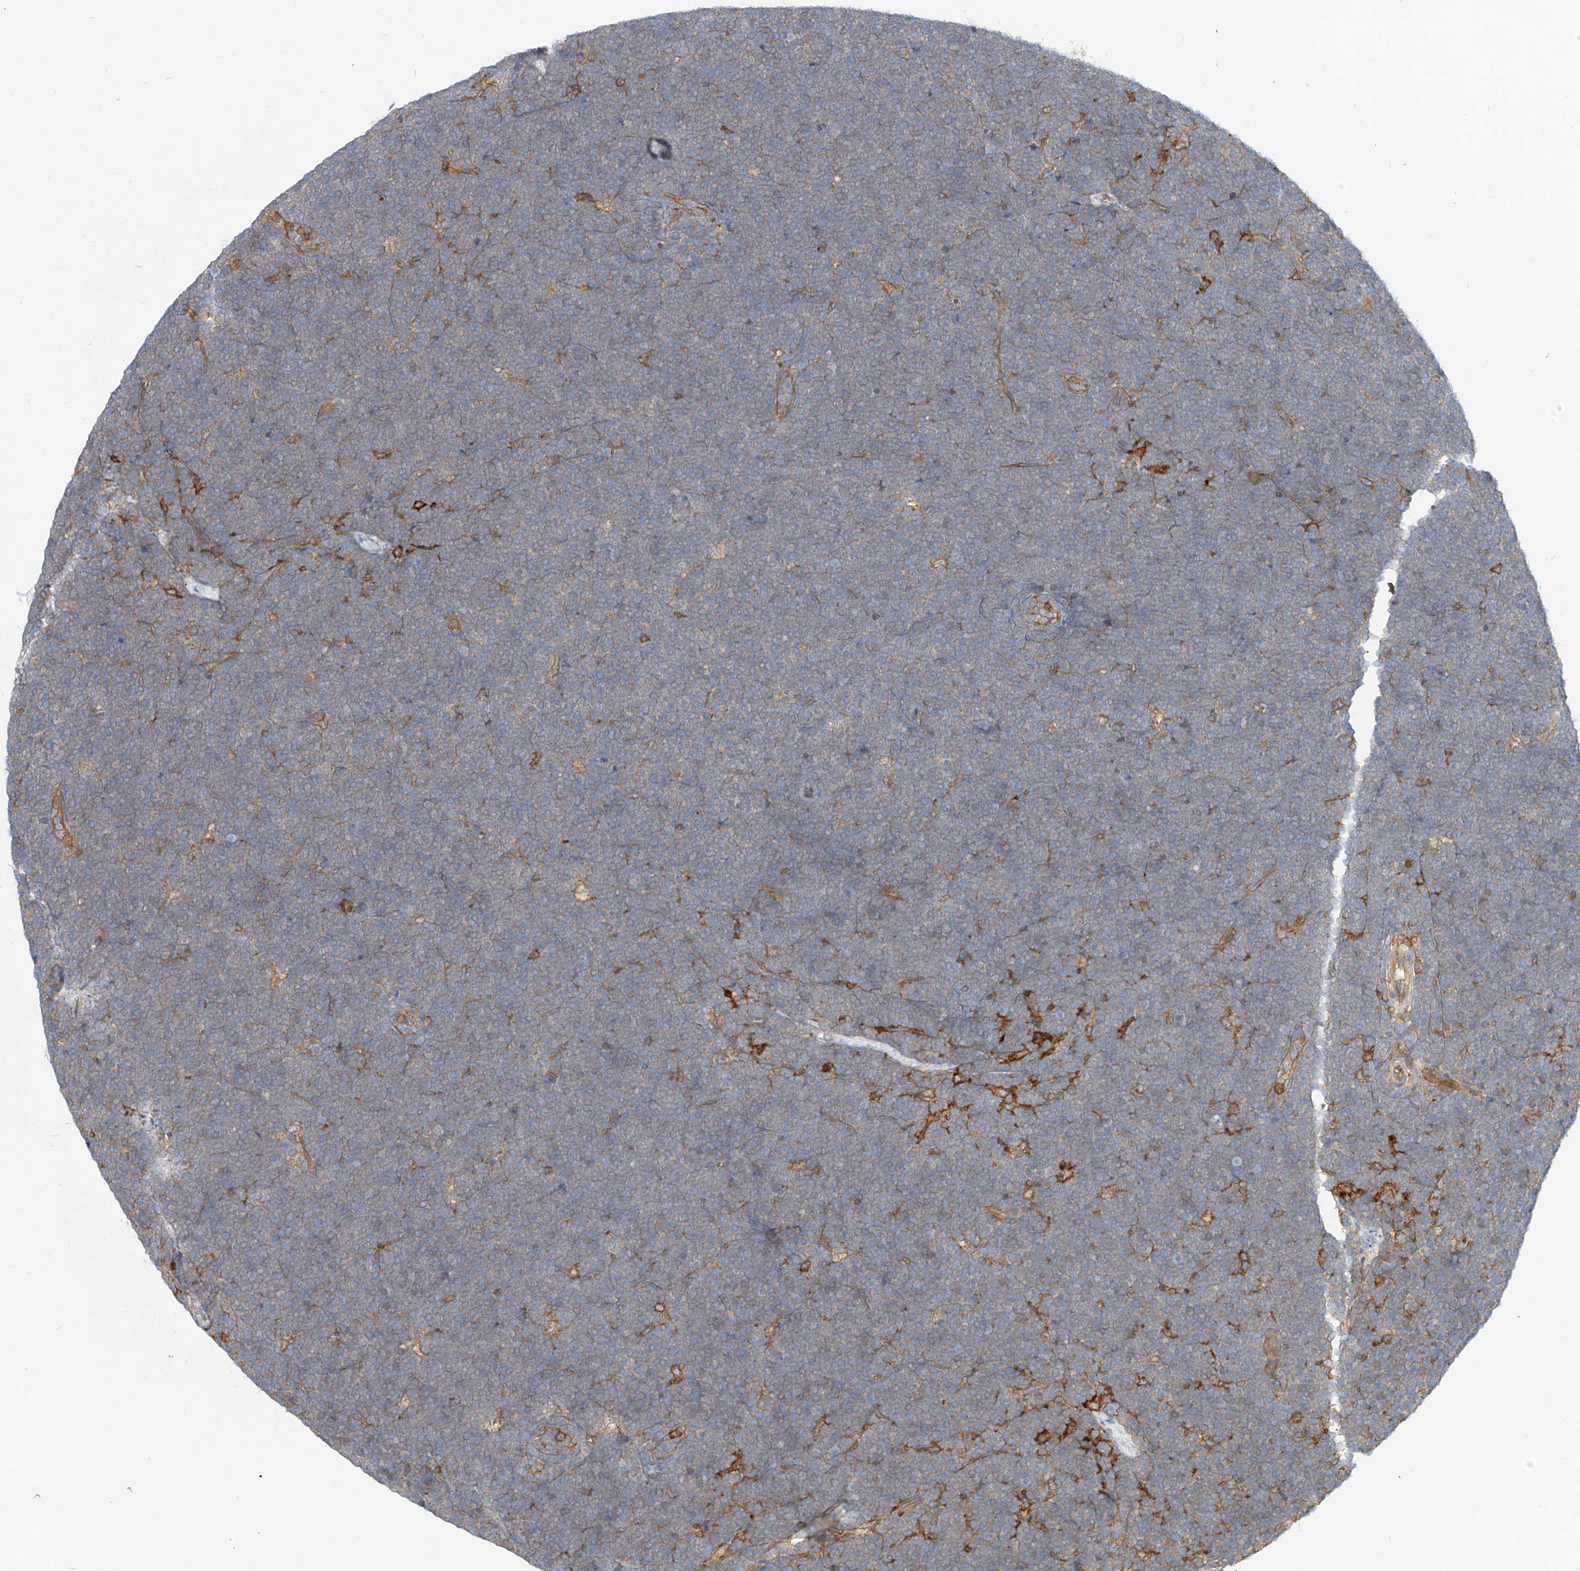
{"staining": {"intensity": "negative", "quantity": "none", "location": "none"}, "tissue": "lymphoma", "cell_type": "Tumor cells", "image_type": "cancer", "snomed": [{"axis": "morphology", "description": "Malignant lymphoma, non-Hodgkin's type, High grade"}, {"axis": "topography", "description": "Lymph node"}], "caption": "Tumor cells show no significant protein positivity in malignant lymphoma, non-Hodgkin's type (high-grade).", "gene": "NFAM1", "patient": {"sex": "male", "age": 13}}